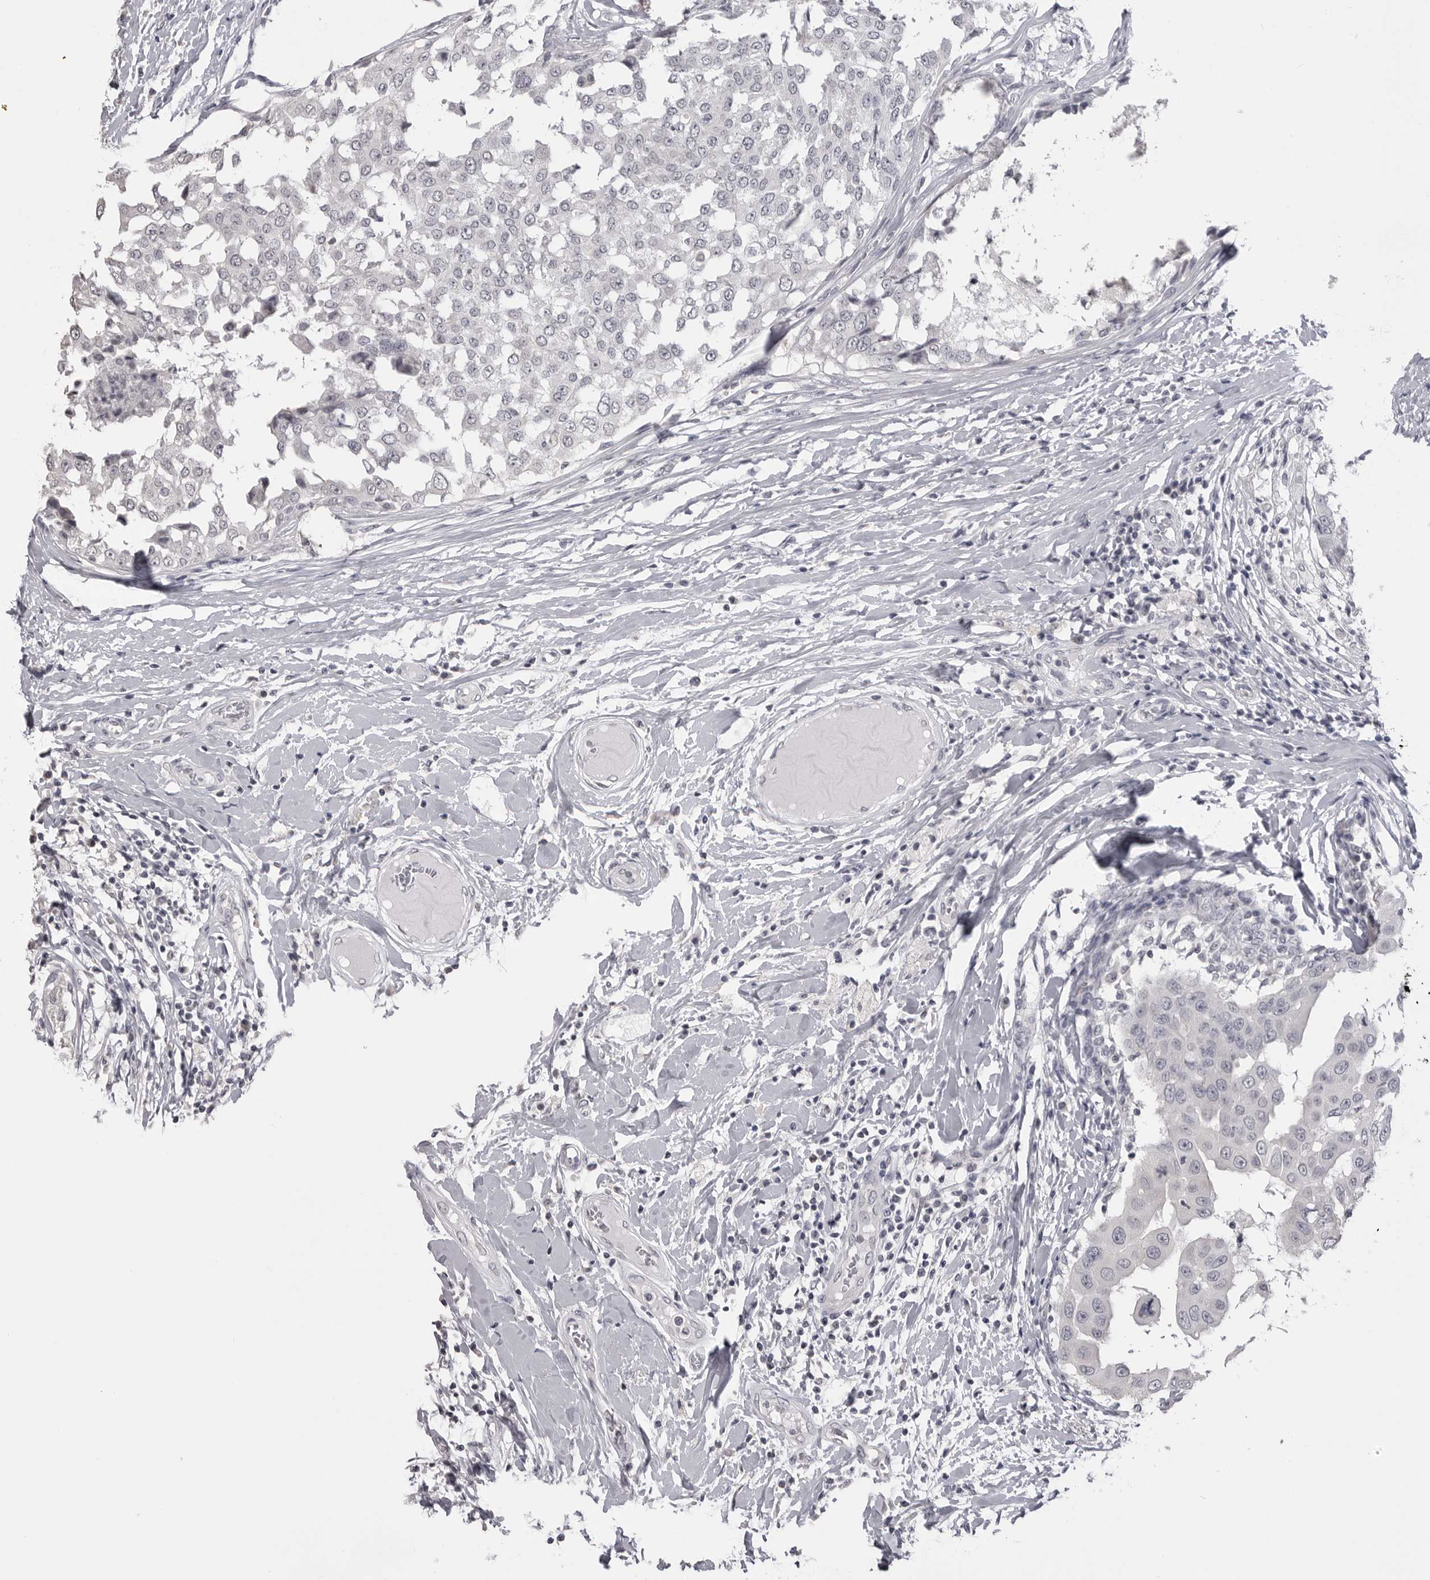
{"staining": {"intensity": "negative", "quantity": "none", "location": "none"}, "tissue": "breast cancer", "cell_type": "Tumor cells", "image_type": "cancer", "snomed": [{"axis": "morphology", "description": "Duct carcinoma"}, {"axis": "topography", "description": "Breast"}], "caption": "DAB immunohistochemical staining of breast cancer (intraductal carcinoma) shows no significant positivity in tumor cells.", "gene": "GPN2", "patient": {"sex": "female", "age": 27}}